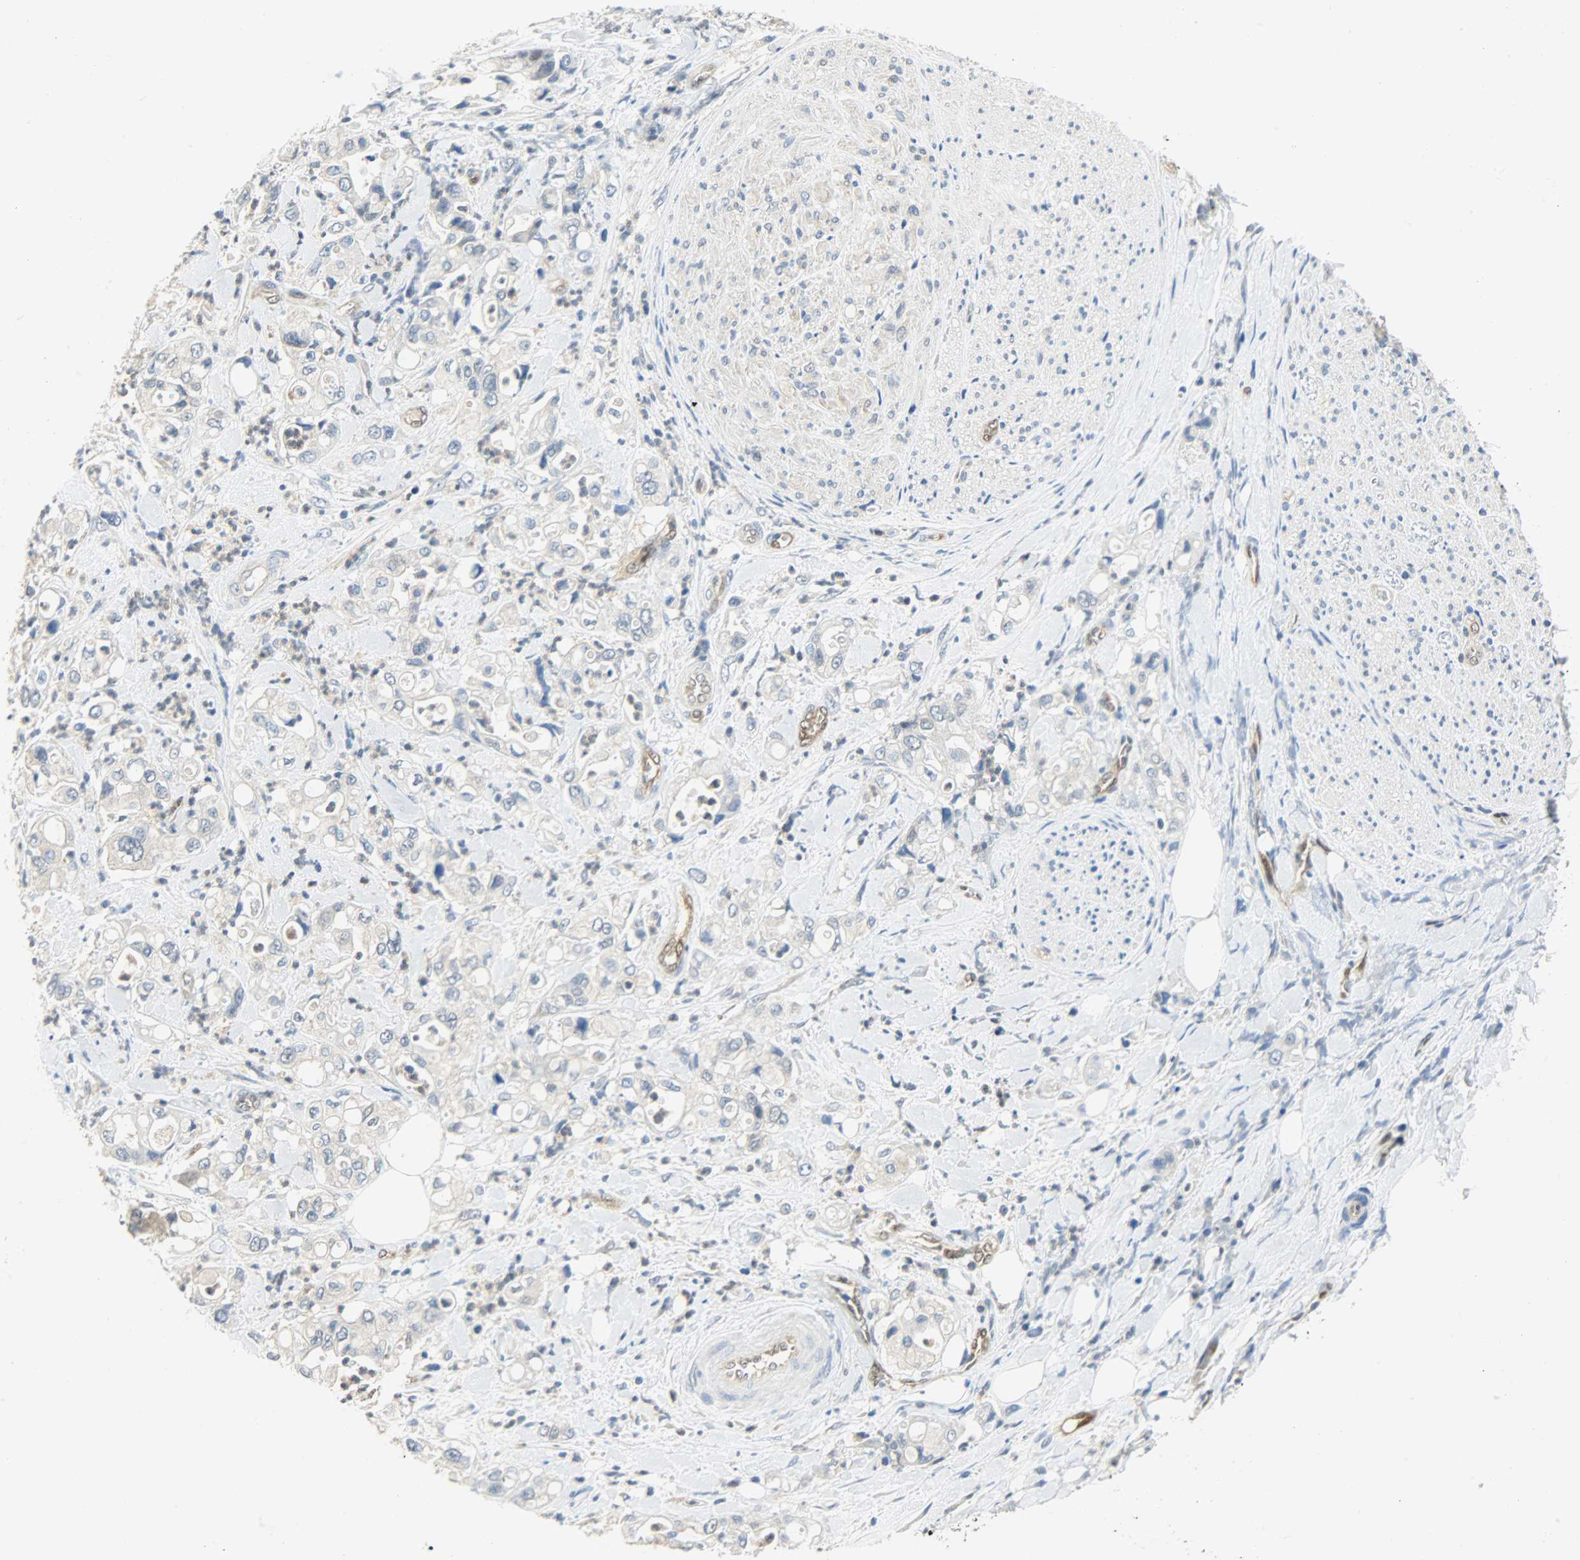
{"staining": {"intensity": "negative", "quantity": "none", "location": "none"}, "tissue": "pancreatic cancer", "cell_type": "Tumor cells", "image_type": "cancer", "snomed": [{"axis": "morphology", "description": "Adenocarcinoma, NOS"}, {"axis": "topography", "description": "Pancreas"}], "caption": "High magnification brightfield microscopy of pancreatic cancer stained with DAB (brown) and counterstained with hematoxylin (blue): tumor cells show no significant staining.", "gene": "FKBP1A", "patient": {"sex": "male", "age": 70}}